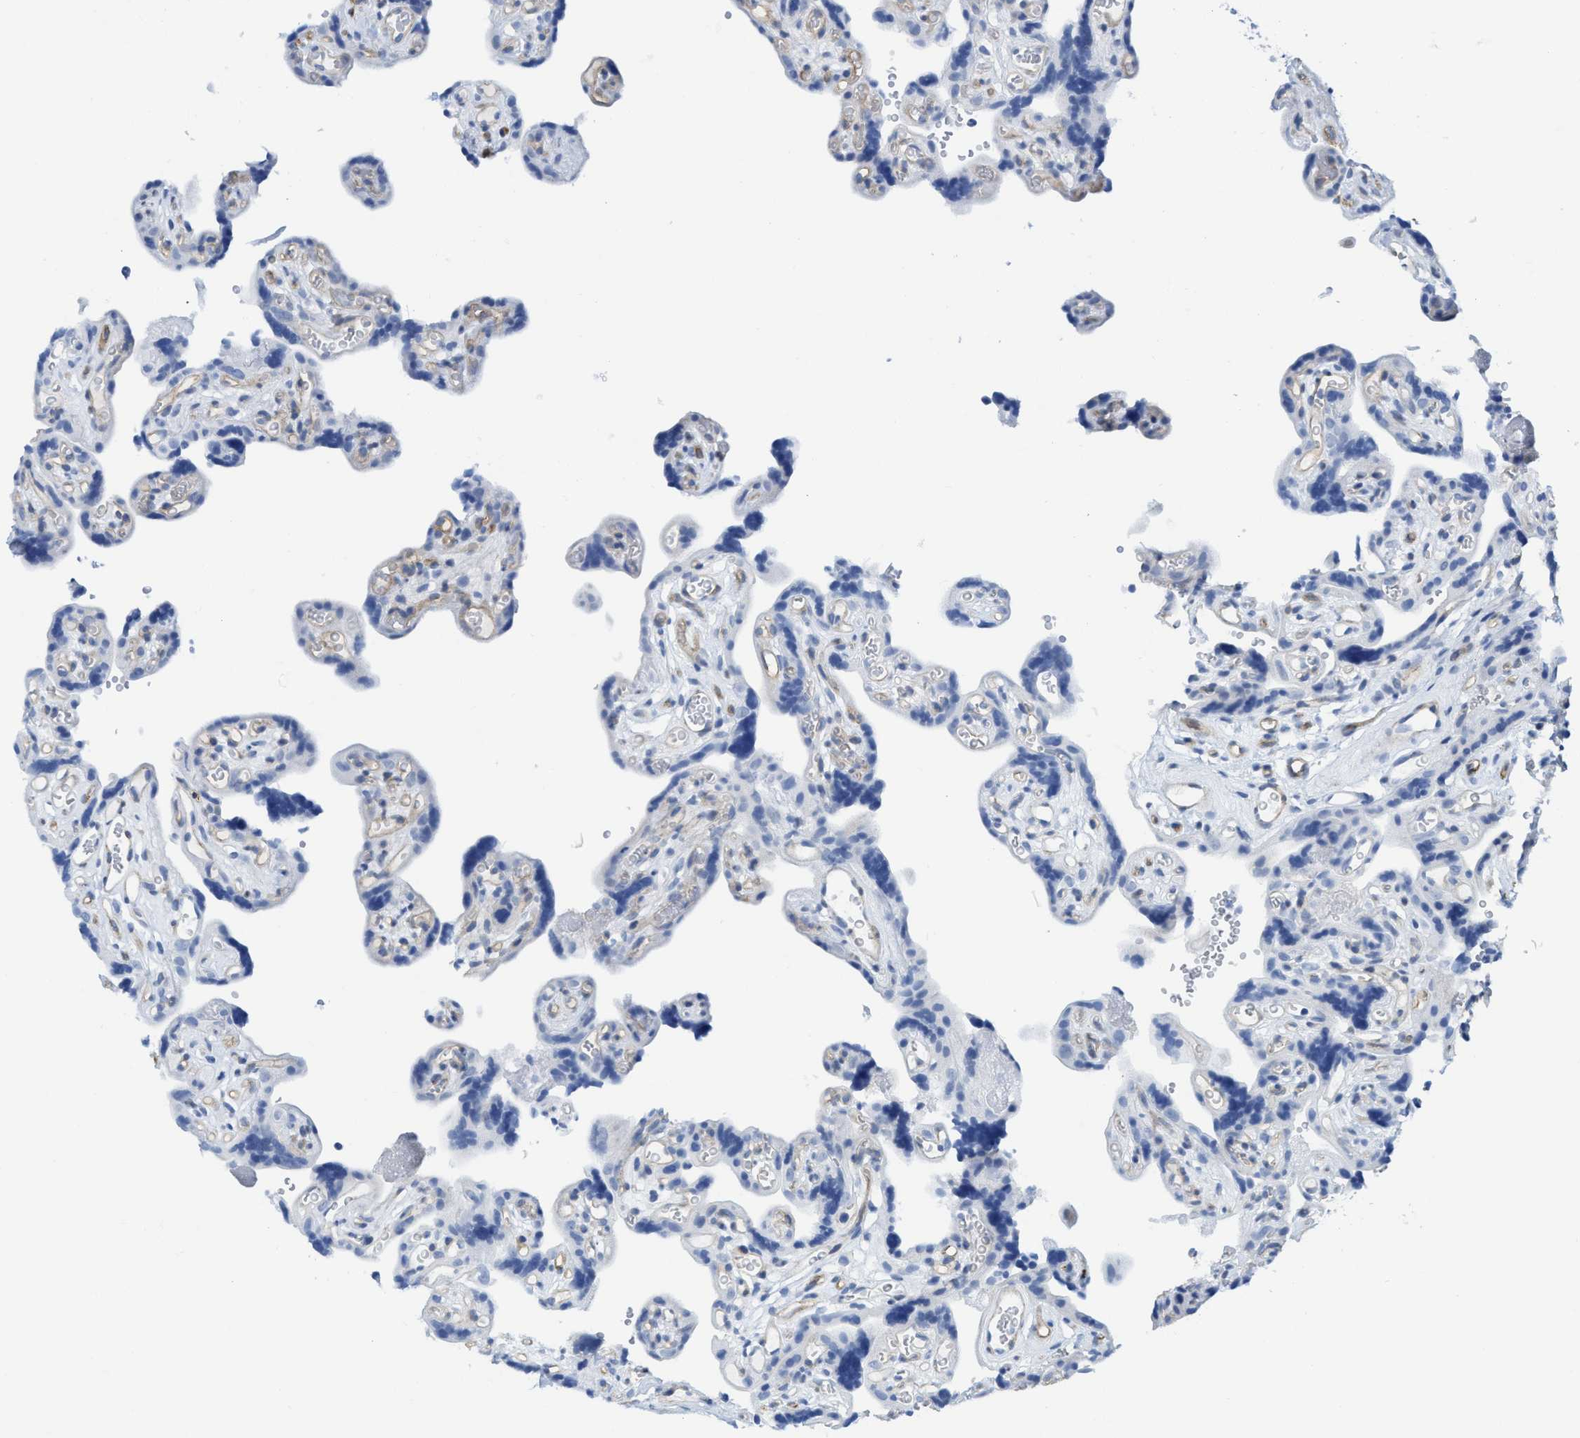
{"staining": {"intensity": "weak", "quantity": "<25%", "location": "cytoplasmic/membranous"}, "tissue": "placenta", "cell_type": "Decidual cells", "image_type": "normal", "snomed": [{"axis": "morphology", "description": "Normal tissue, NOS"}, {"axis": "topography", "description": "Placenta"}], "caption": "Photomicrograph shows no protein expression in decidual cells of unremarkable placenta. (DAB IHC, high magnification).", "gene": "TUB", "patient": {"sex": "female", "age": 30}}